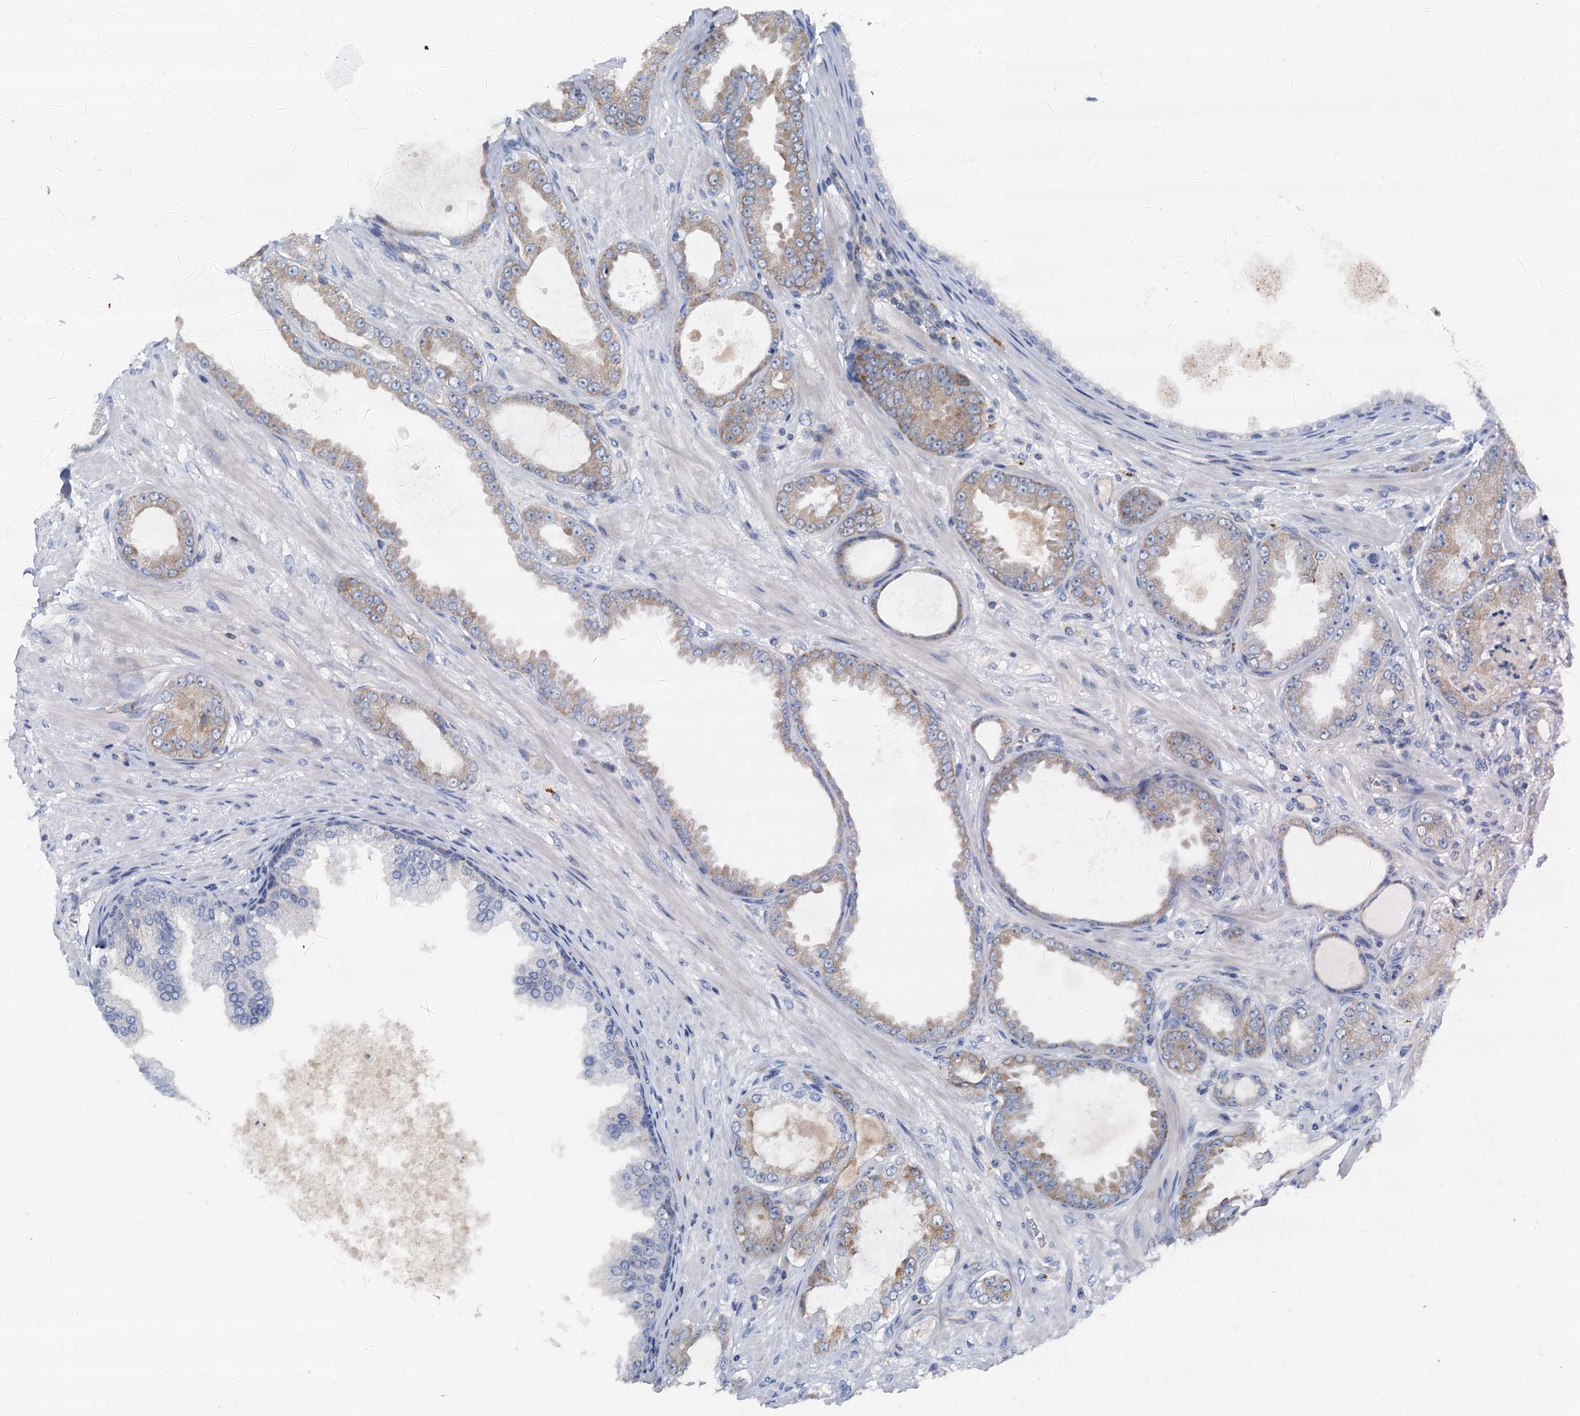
{"staining": {"intensity": "weak", "quantity": "<25%", "location": "cytoplasmic/membranous"}, "tissue": "prostate cancer", "cell_type": "Tumor cells", "image_type": "cancer", "snomed": [{"axis": "morphology", "description": "Adenocarcinoma, Low grade"}, {"axis": "topography", "description": "Prostate"}], "caption": "Immunohistochemistry image of prostate cancer (low-grade adenocarcinoma) stained for a protein (brown), which demonstrates no expression in tumor cells.", "gene": "THAP10", "patient": {"sex": "male", "age": 63}}